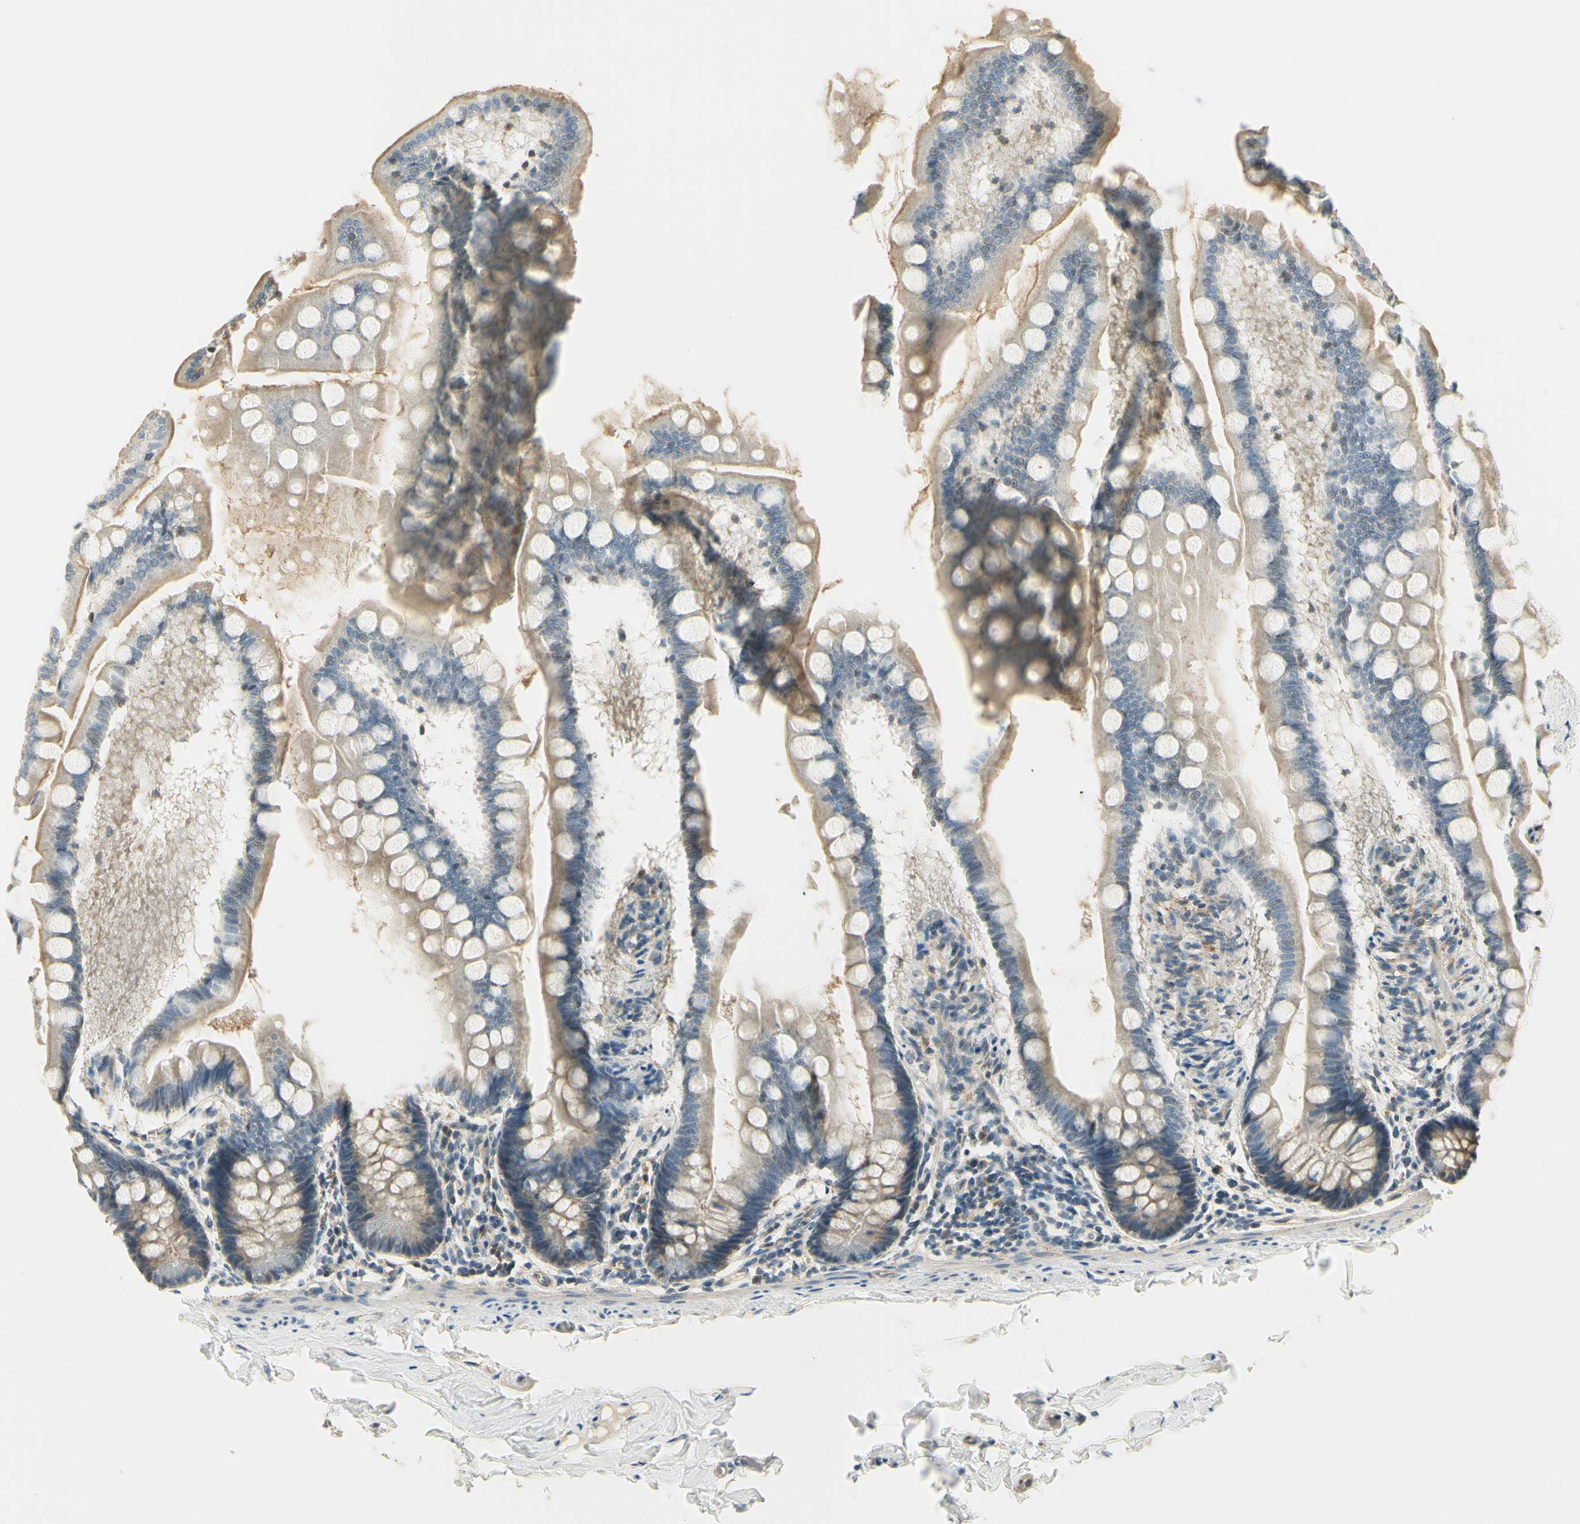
{"staining": {"intensity": "weak", "quantity": ">75%", "location": "cytoplasmic/membranous"}, "tissue": "small intestine", "cell_type": "Glandular cells", "image_type": "normal", "snomed": [{"axis": "morphology", "description": "Normal tissue, NOS"}, {"axis": "topography", "description": "Small intestine"}], "caption": "Benign small intestine shows weak cytoplasmic/membranous staining in approximately >75% of glandular cells The staining was performed using DAB, with brown indicating positive protein expression. Nuclei are stained blue with hematoxylin..", "gene": "IGDCC4", "patient": {"sex": "male", "age": 41}}